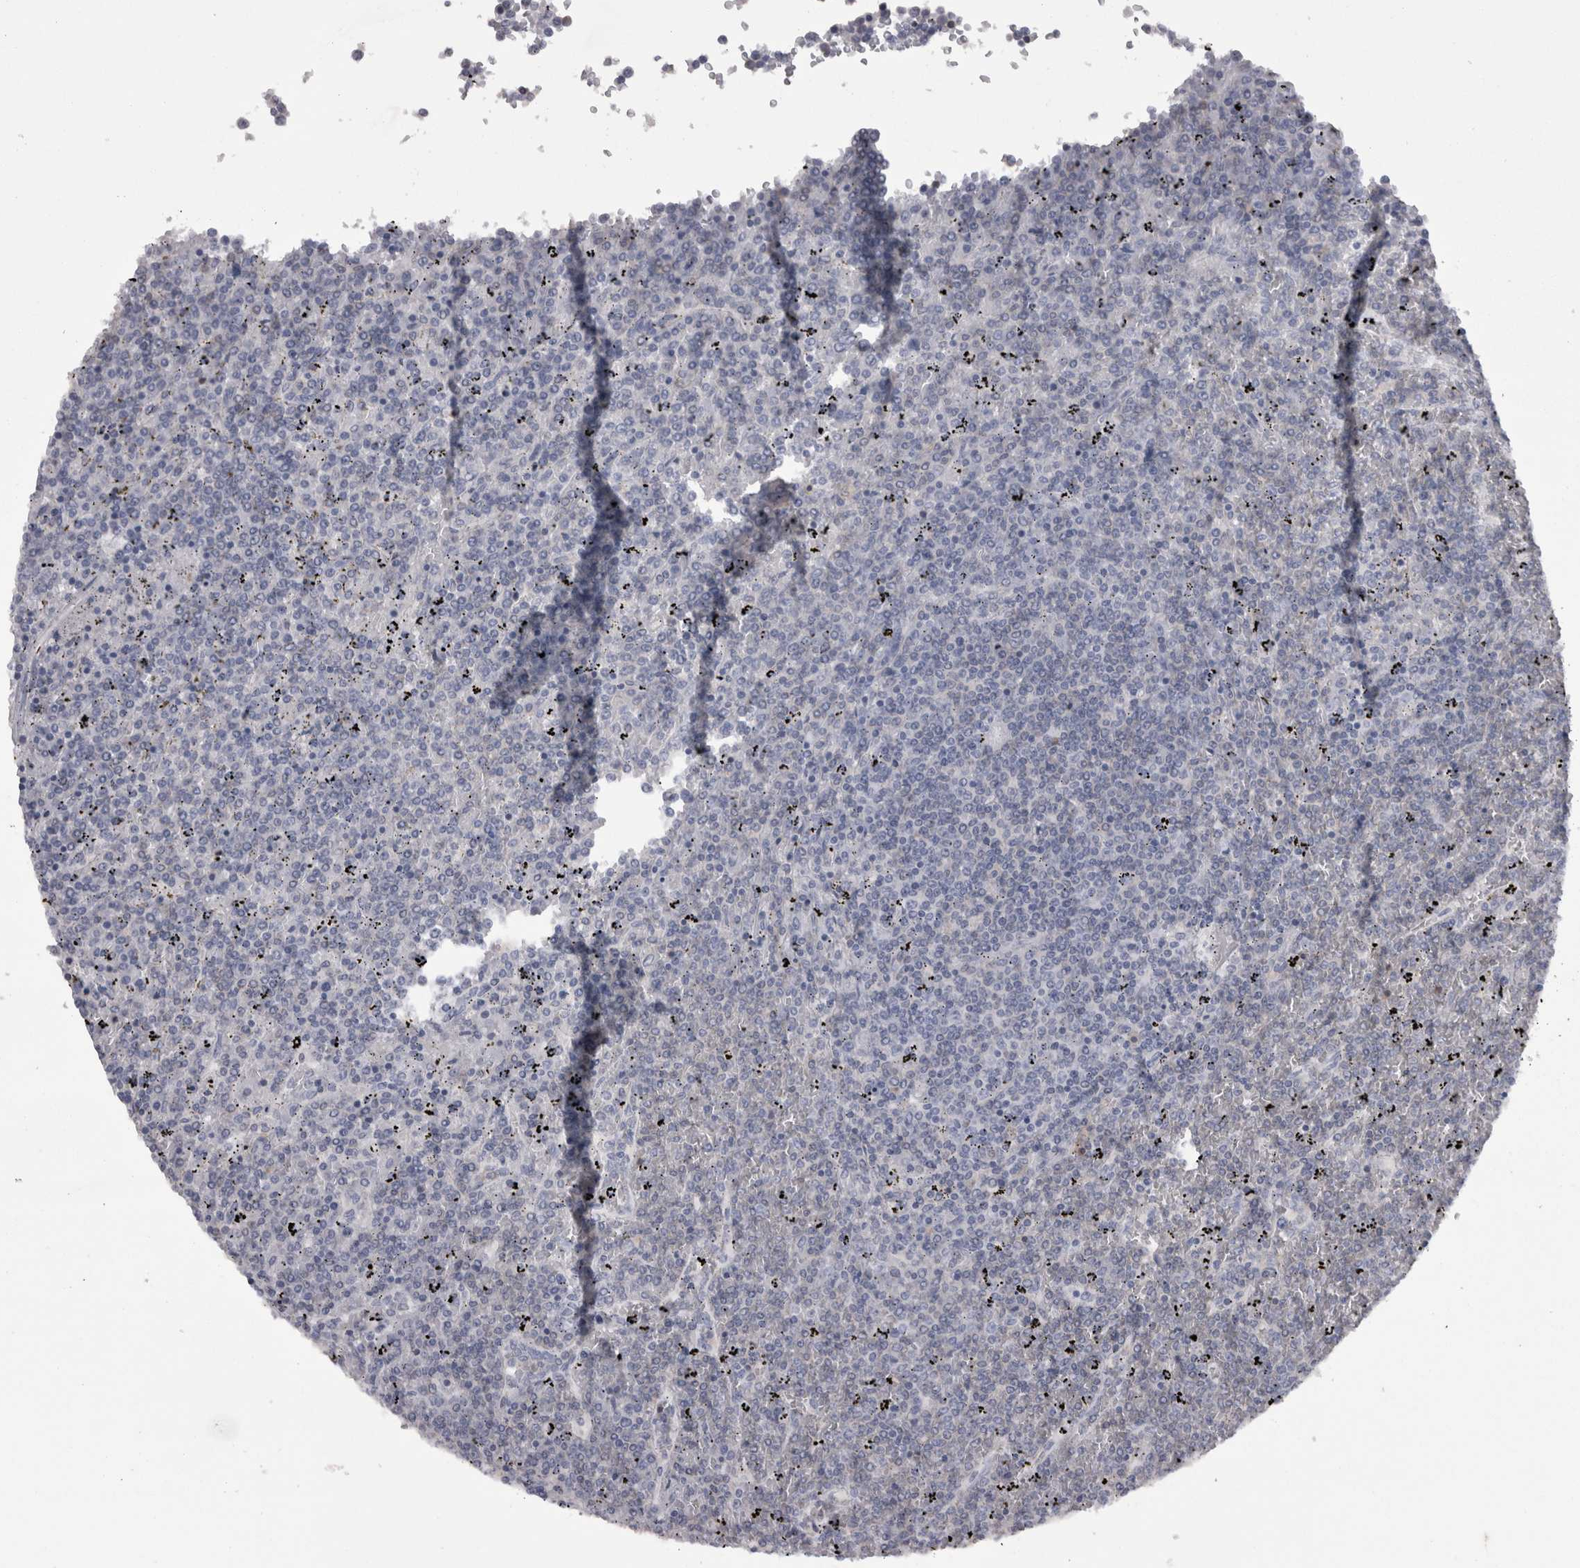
{"staining": {"intensity": "negative", "quantity": "none", "location": "none"}, "tissue": "lymphoma", "cell_type": "Tumor cells", "image_type": "cancer", "snomed": [{"axis": "morphology", "description": "Malignant lymphoma, non-Hodgkin's type, Low grade"}, {"axis": "topography", "description": "Spleen"}], "caption": "Immunohistochemistry of human malignant lymphoma, non-Hodgkin's type (low-grade) displays no staining in tumor cells.", "gene": "CAMK2D", "patient": {"sex": "female", "age": 19}}